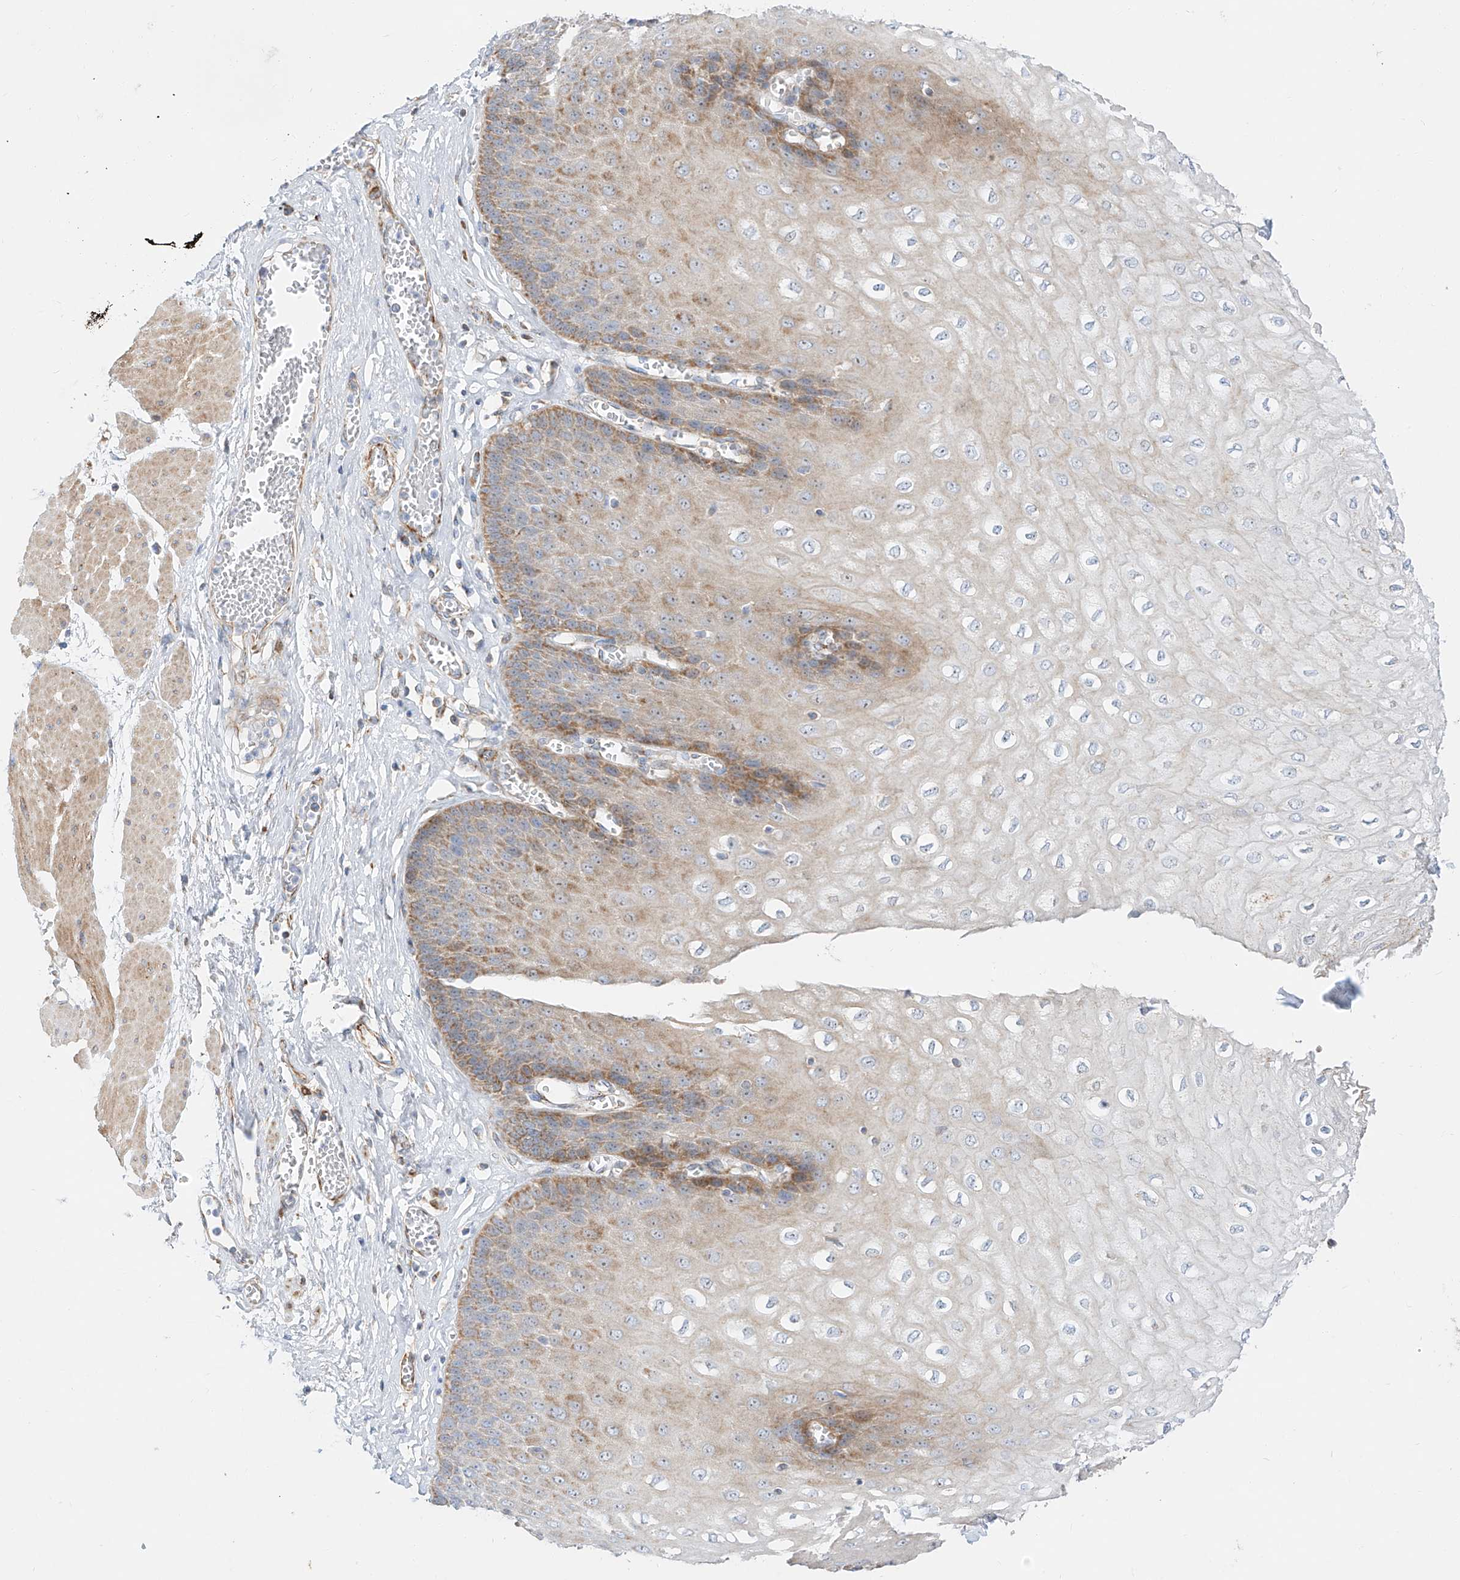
{"staining": {"intensity": "moderate", "quantity": ">75%", "location": "cytoplasmic/membranous"}, "tissue": "esophagus", "cell_type": "Squamous epithelial cells", "image_type": "normal", "snomed": [{"axis": "morphology", "description": "Normal tissue, NOS"}, {"axis": "topography", "description": "Esophagus"}], "caption": "This image exhibits normal esophagus stained with immunohistochemistry to label a protein in brown. The cytoplasmic/membranous of squamous epithelial cells show moderate positivity for the protein. Nuclei are counter-stained blue.", "gene": "CST9", "patient": {"sex": "male", "age": 60}}